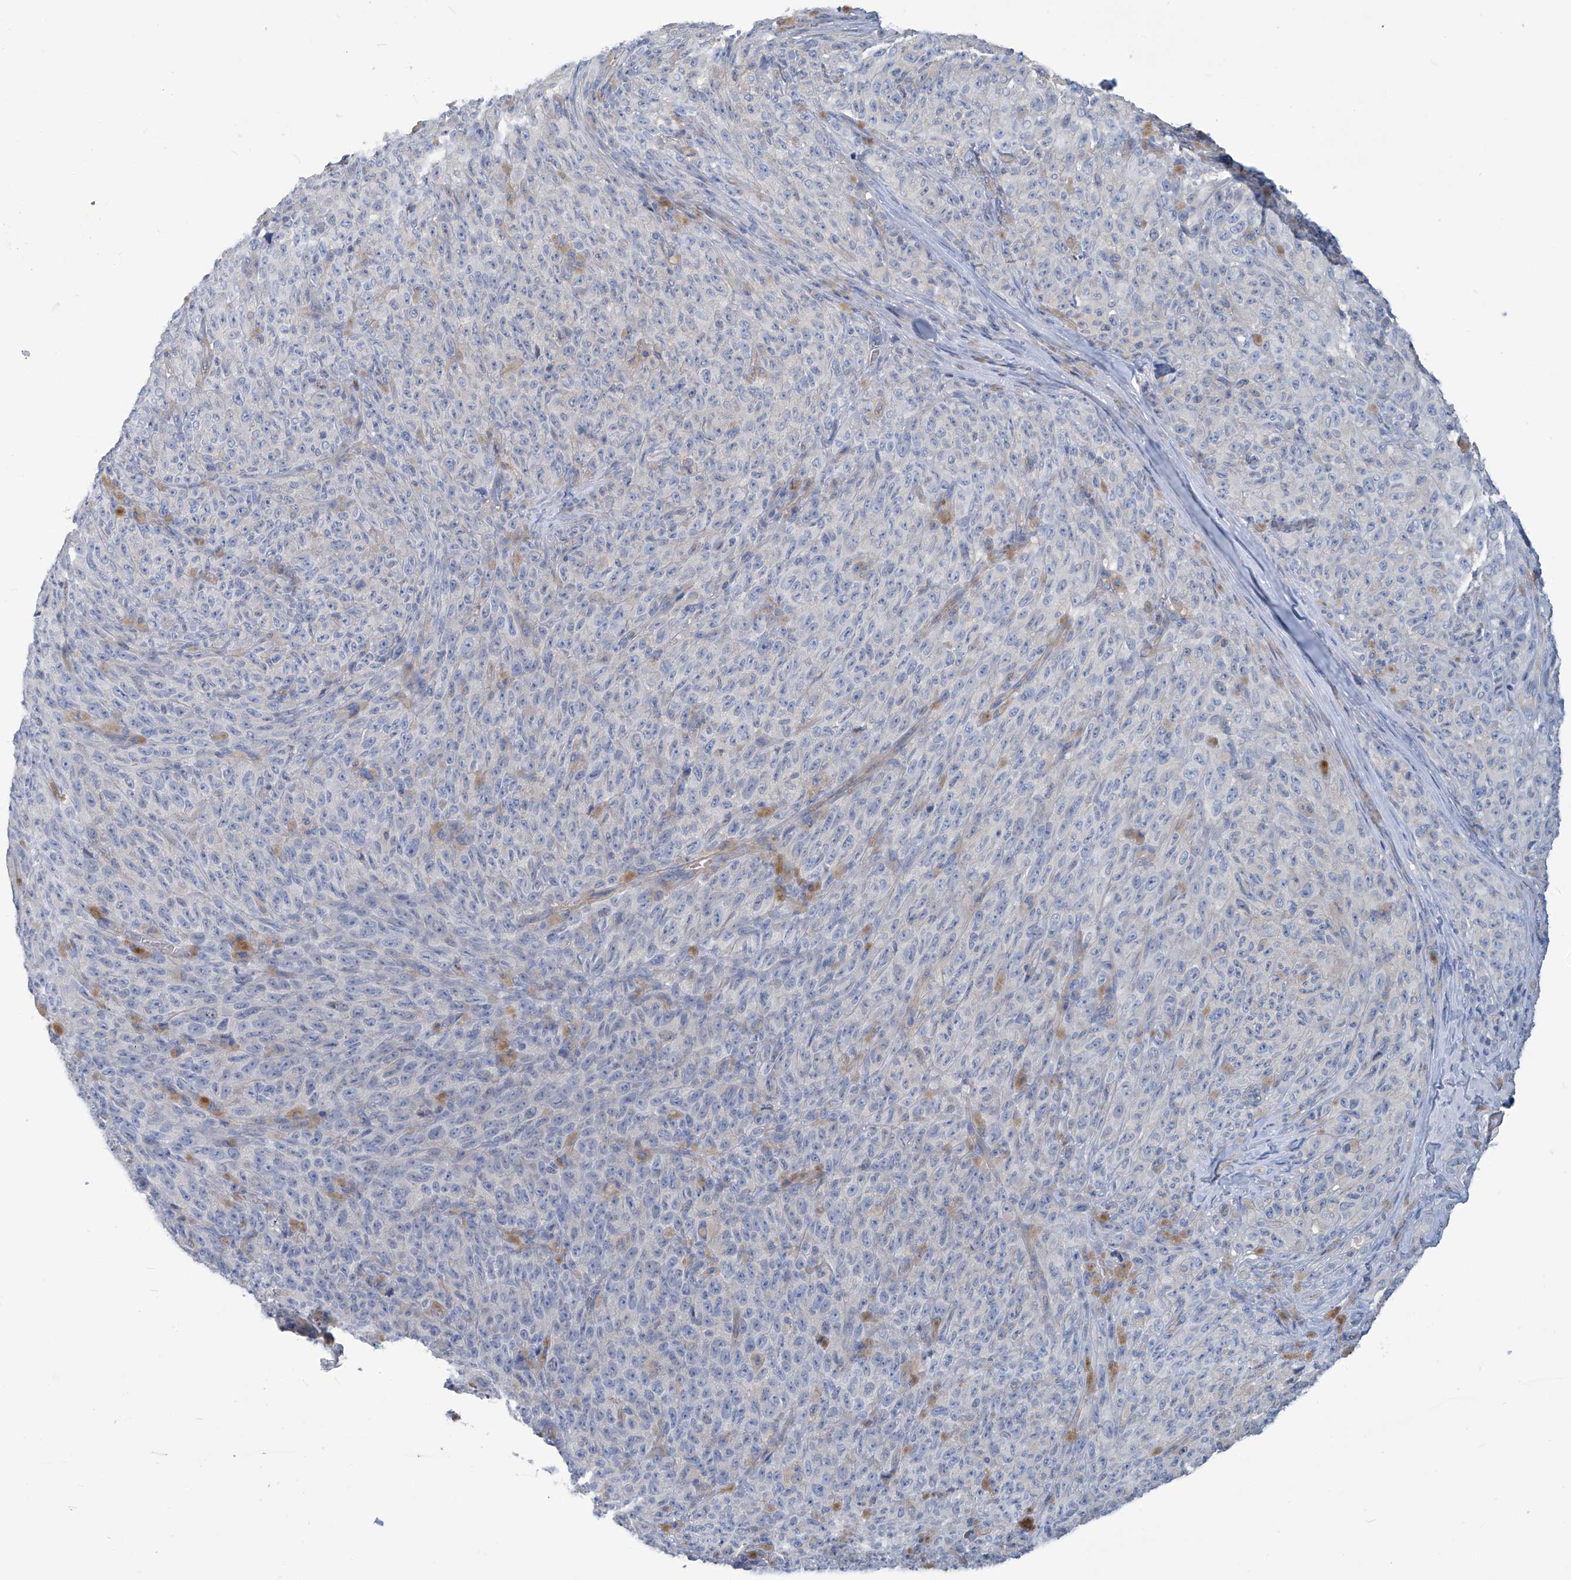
{"staining": {"intensity": "negative", "quantity": "none", "location": "none"}, "tissue": "melanoma", "cell_type": "Tumor cells", "image_type": "cancer", "snomed": [{"axis": "morphology", "description": "Malignant melanoma, NOS"}, {"axis": "topography", "description": "Skin"}], "caption": "The photomicrograph demonstrates no significant expression in tumor cells of malignant melanoma. (Brightfield microscopy of DAB immunohistochemistry at high magnification).", "gene": "PFKL", "patient": {"sex": "female", "age": 82}}